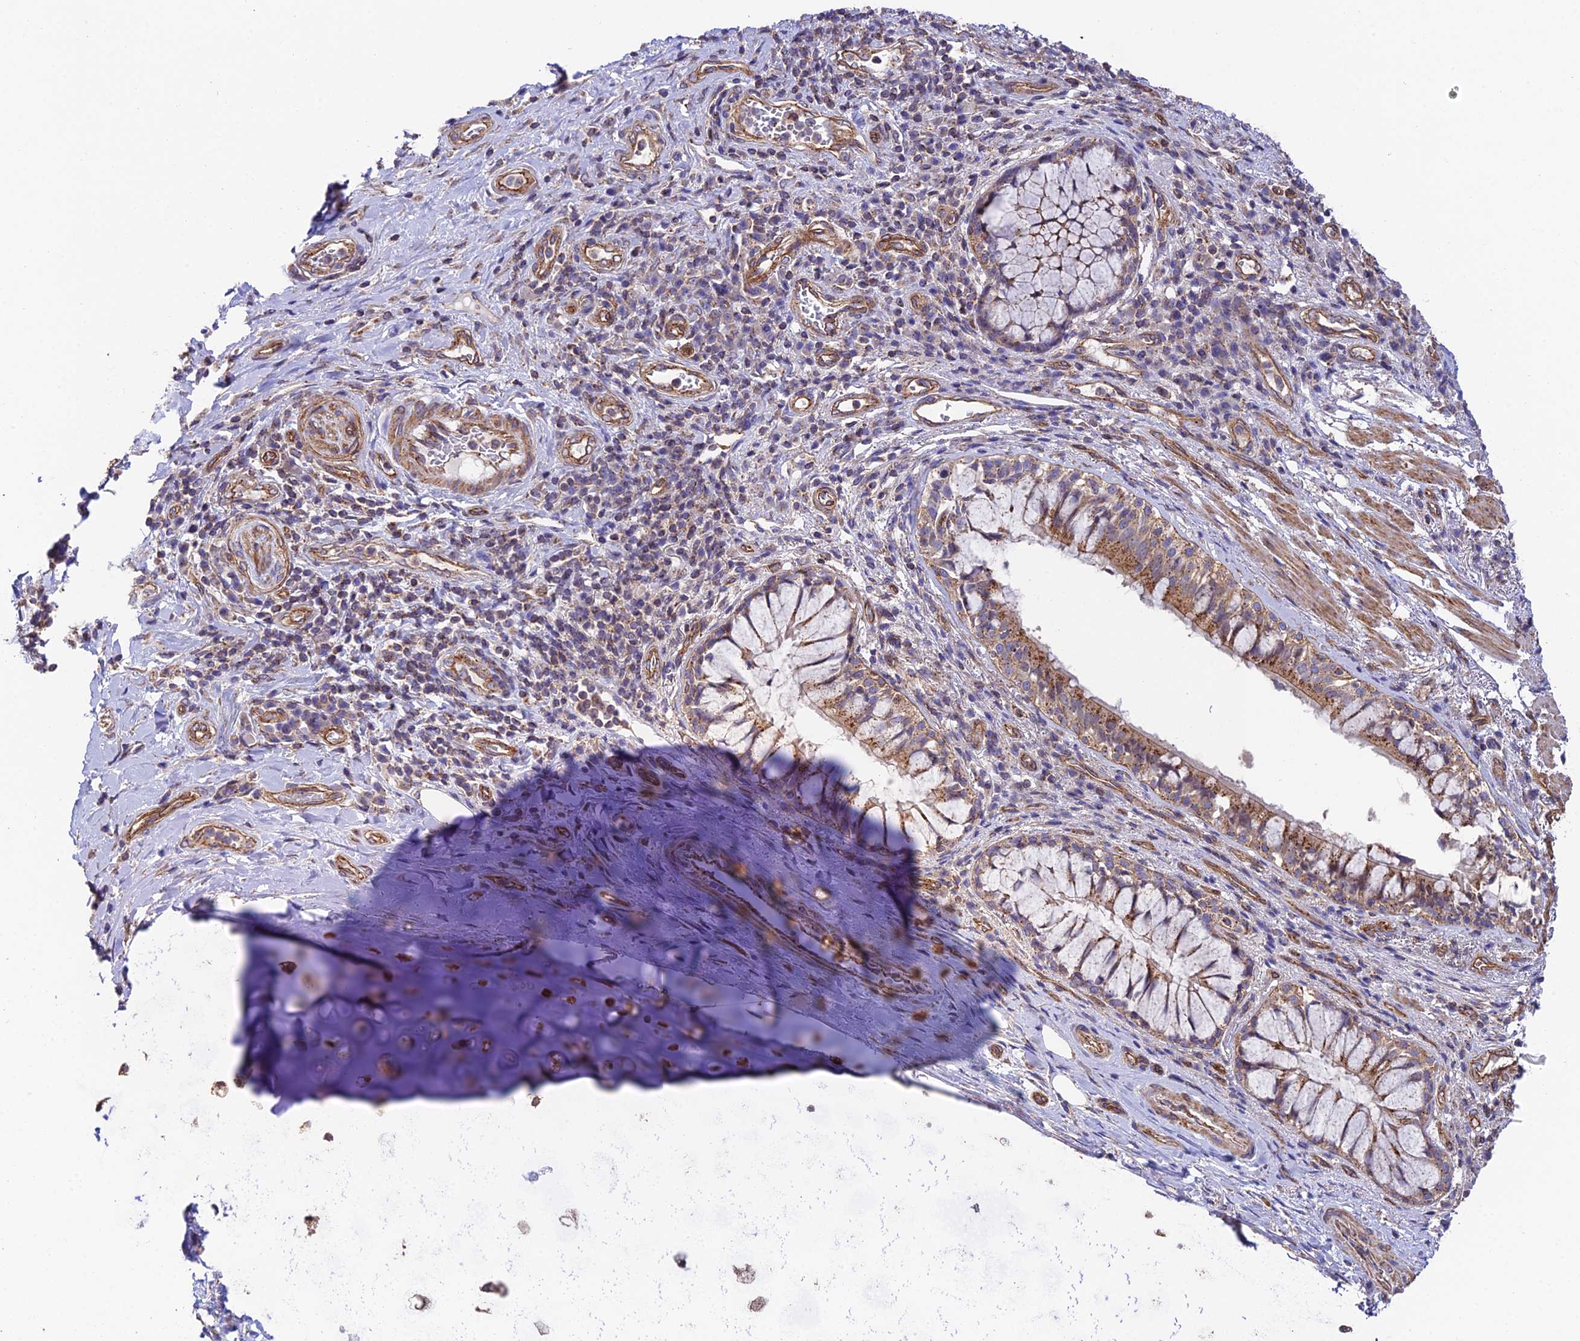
{"staining": {"intensity": "weak", "quantity": "25%-75%", "location": "cytoplasmic/membranous"}, "tissue": "adipose tissue", "cell_type": "Adipocytes", "image_type": "normal", "snomed": [{"axis": "morphology", "description": "Normal tissue, NOS"}, {"axis": "morphology", "description": "Squamous cell carcinoma, NOS"}, {"axis": "topography", "description": "Bronchus"}, {"axis": "topography", "description": "Lung"}], "caption": "Immunohistochemistry histopathology image of normal adipose tissue: adipose tissue stained using IHC shows low levels of weak protein expression localized specifically in the cytoplasmic/membranous of adipocytes, appearing as a cytoplasmic/membranous brown color.", "gene": "QRFP", "patient": {"sex": "male", "age": 64}}